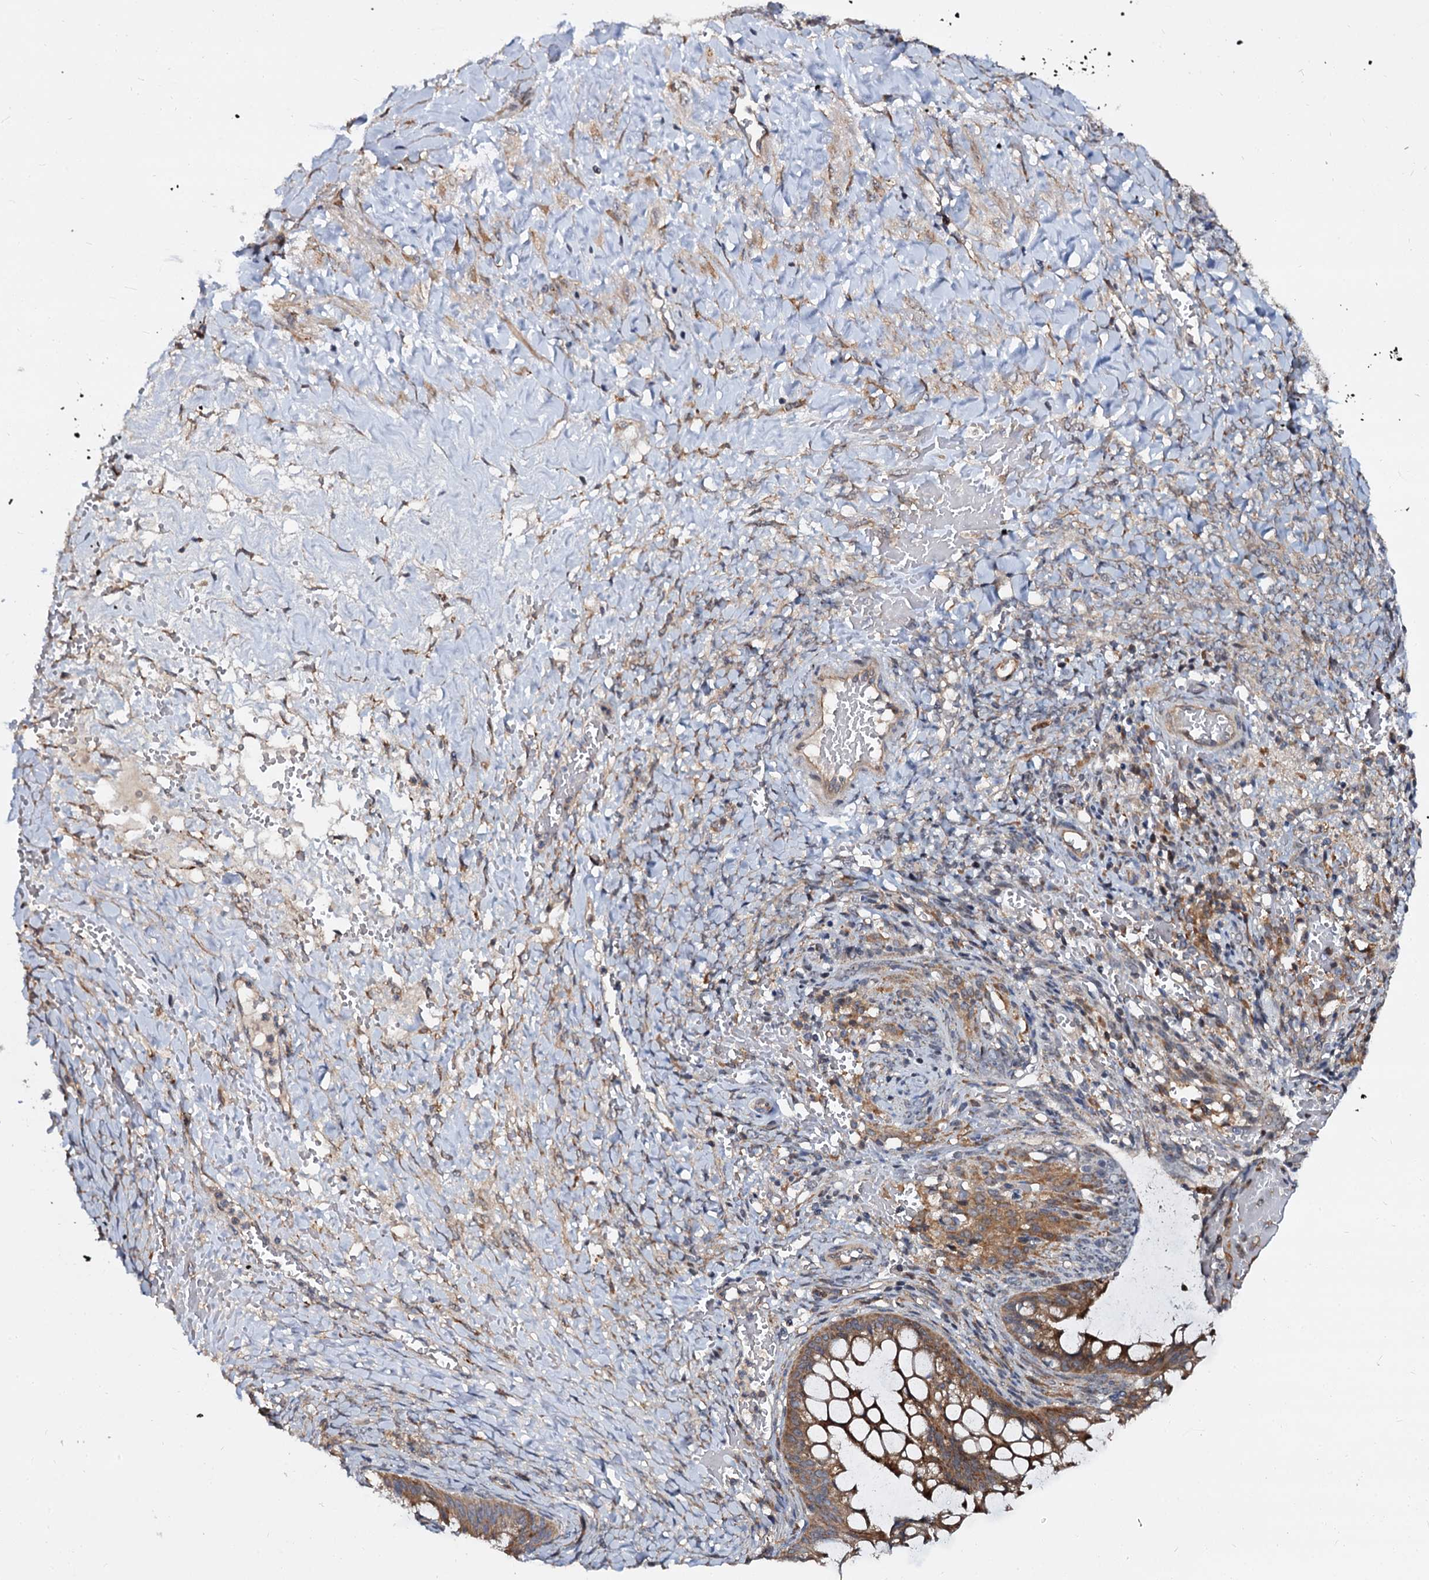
{"staining": {"intensity": "moderate", "quantity": ">75%", "location": "cytoplasmic/membranous"}, "tissue": "ovarian cancer", "cell_type": "Tumor cells", "image_type": "cancer", "snomed": [{"axis": "morphology", "description": "Cystadenocarcinoma, mucinous, NOS"}, {"axis": "topography", "description": "Ovary"}], "caption": "A brown stain labels moderate cytoplasmic/membranous positivity of a protein in ovarian mucinous cystadenocarcinoma tumor cells.", "gene": "WWC3", "patient": {"sex": "female", "age": 73}}